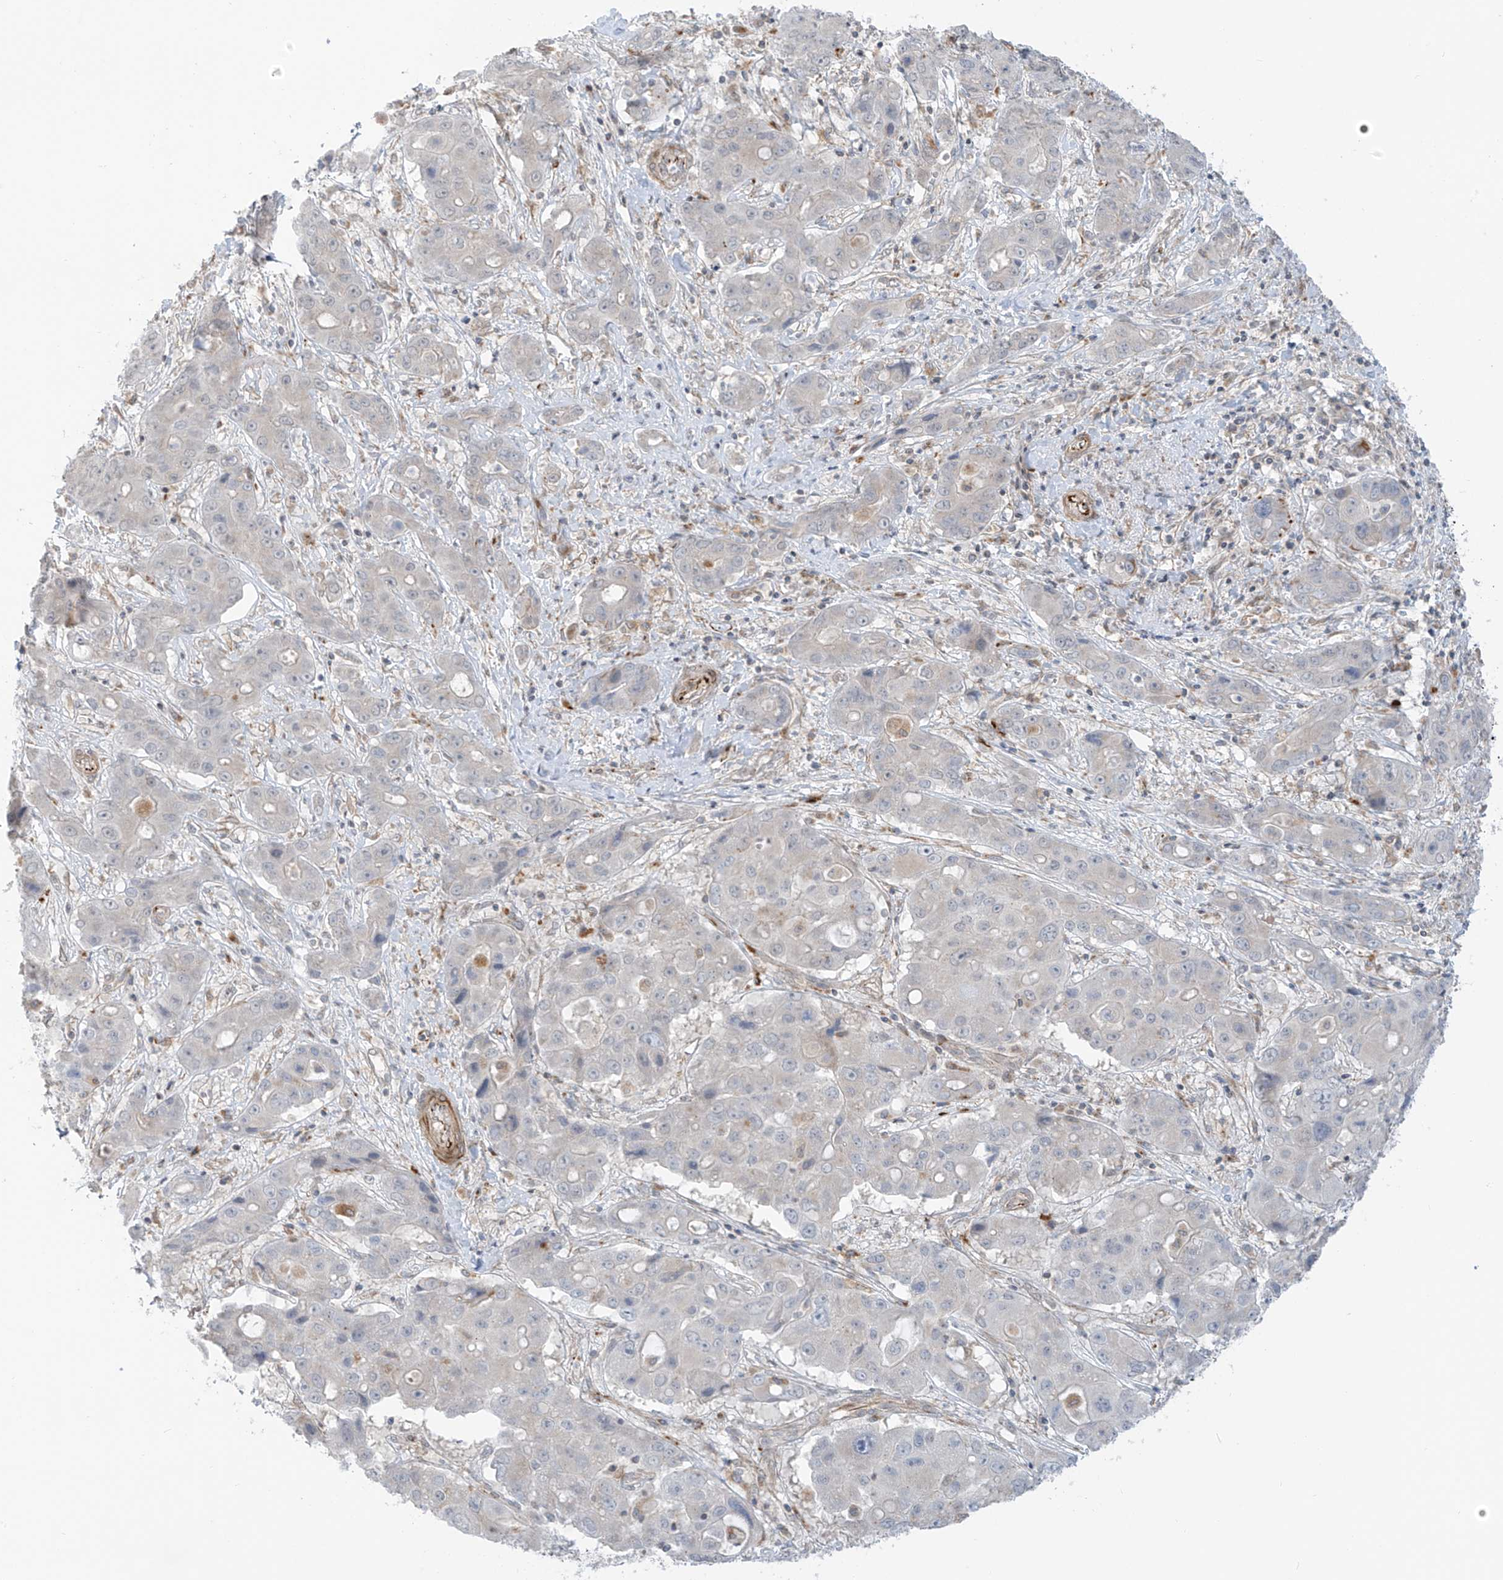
{"staining": {"intensity": "negative", "quantity": "none", "location": "none"}, "tissue": "liver cancer", "cell_type": "Tumor cells", "image_type": "cancer", "snomed": [{"axis": "morphology", "description": "Cholangiocarcinoma"}, {"axis": "topography", "description": "Liver"}], "caption": "The image reveals no staining of tumor cells in liver cancer. (Brightfield microscopy of DAB (3,3'-diaminobenzidine) immunohistochemistry at high magnification).", "gene": "HS6ST2", "patient": {"sex": "male", "age": 67}}